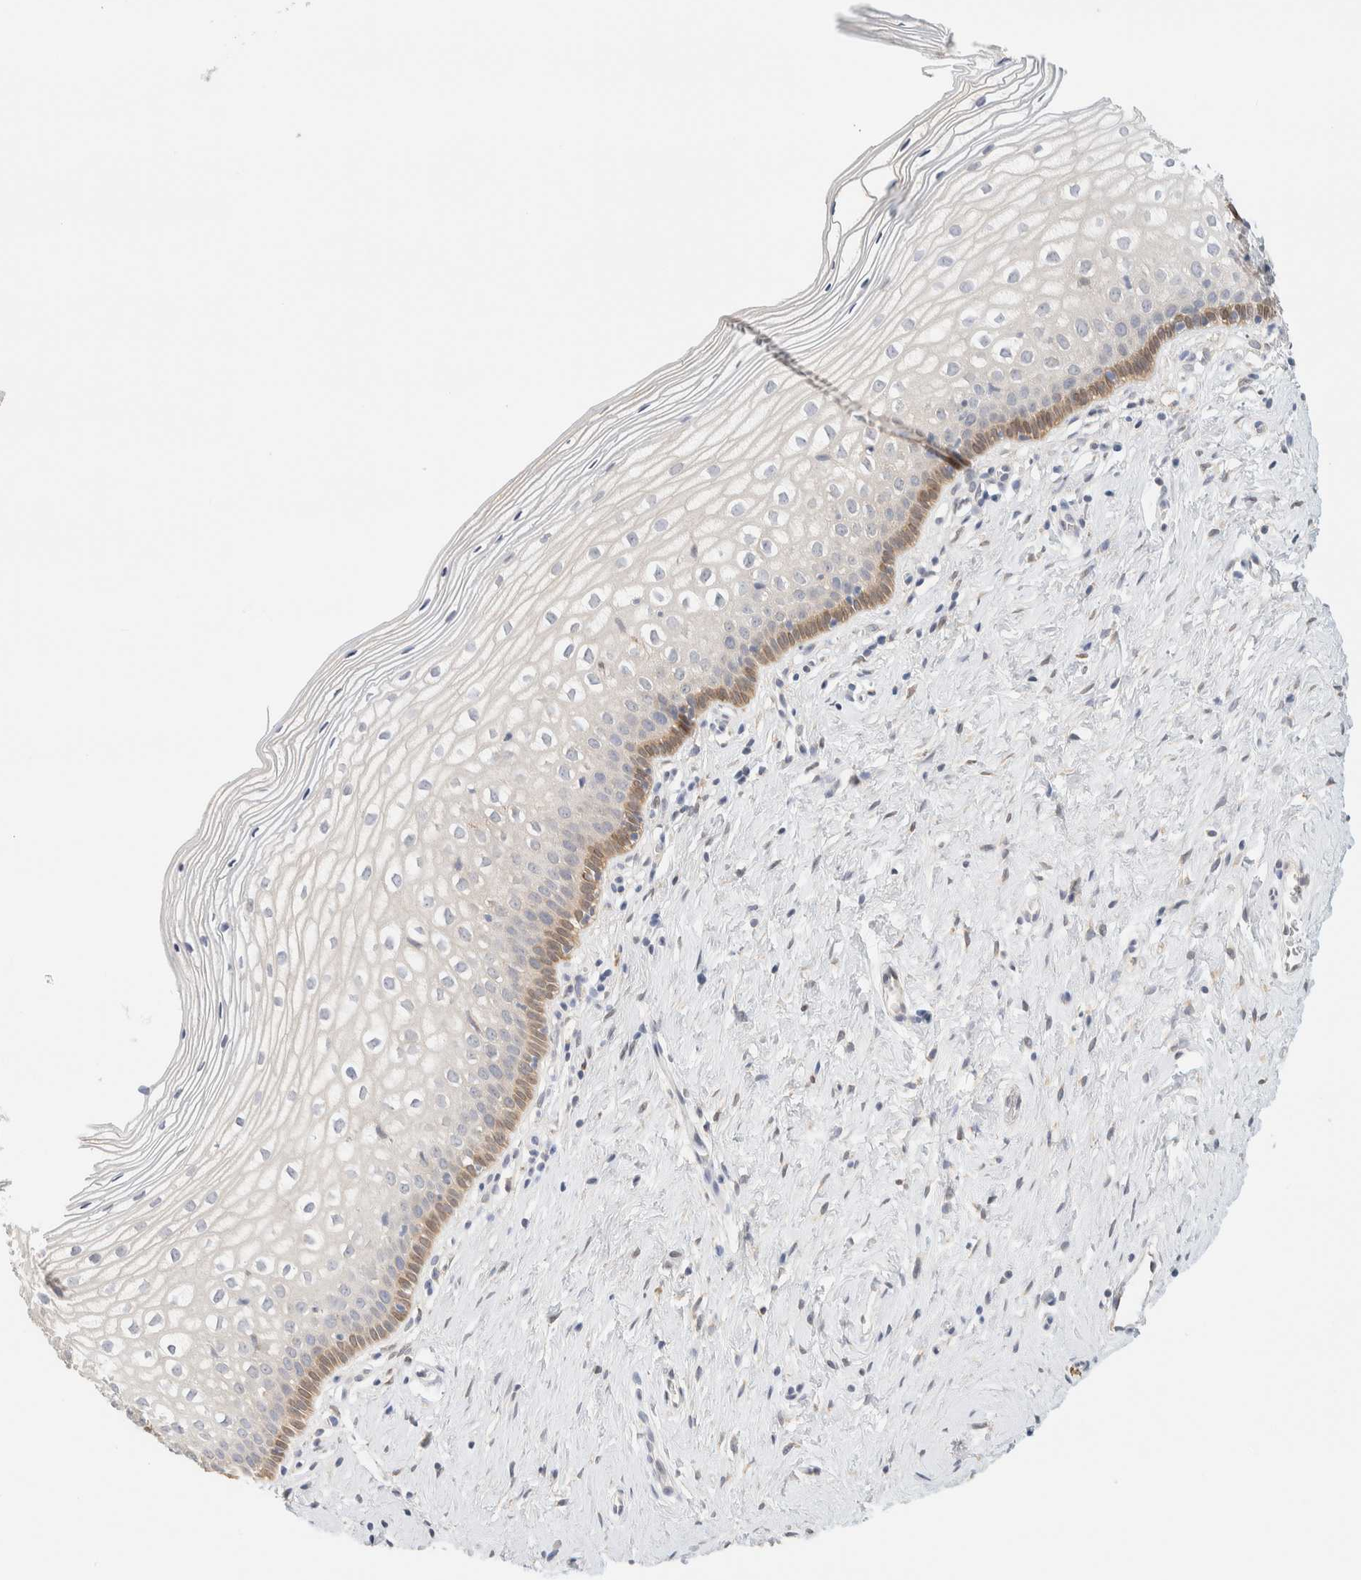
{"staining": {"intensity": "moderate", "quantity": "<25%", "location": "cytoplasmic/membranous"}, "tissue": "cervix", "cell_type": "Squamous epithelial cells", "image_type": "normal", "snomed": [{"axis": "morphology", "description": "Normal tissue, NOS"}, {"axis": "topography", "description": "Cervix"}], "caption": "Unremarkable cervix reveals moderate cytoplasmic/membranous positivity in about <25% of squamous epithelial cells, visualized by immunohistochemistry. (DAB = brown stain, brightfield microscopy at high magnification).", "gene": "NT5C", "patient": {"sex": "female", "age": 27}}